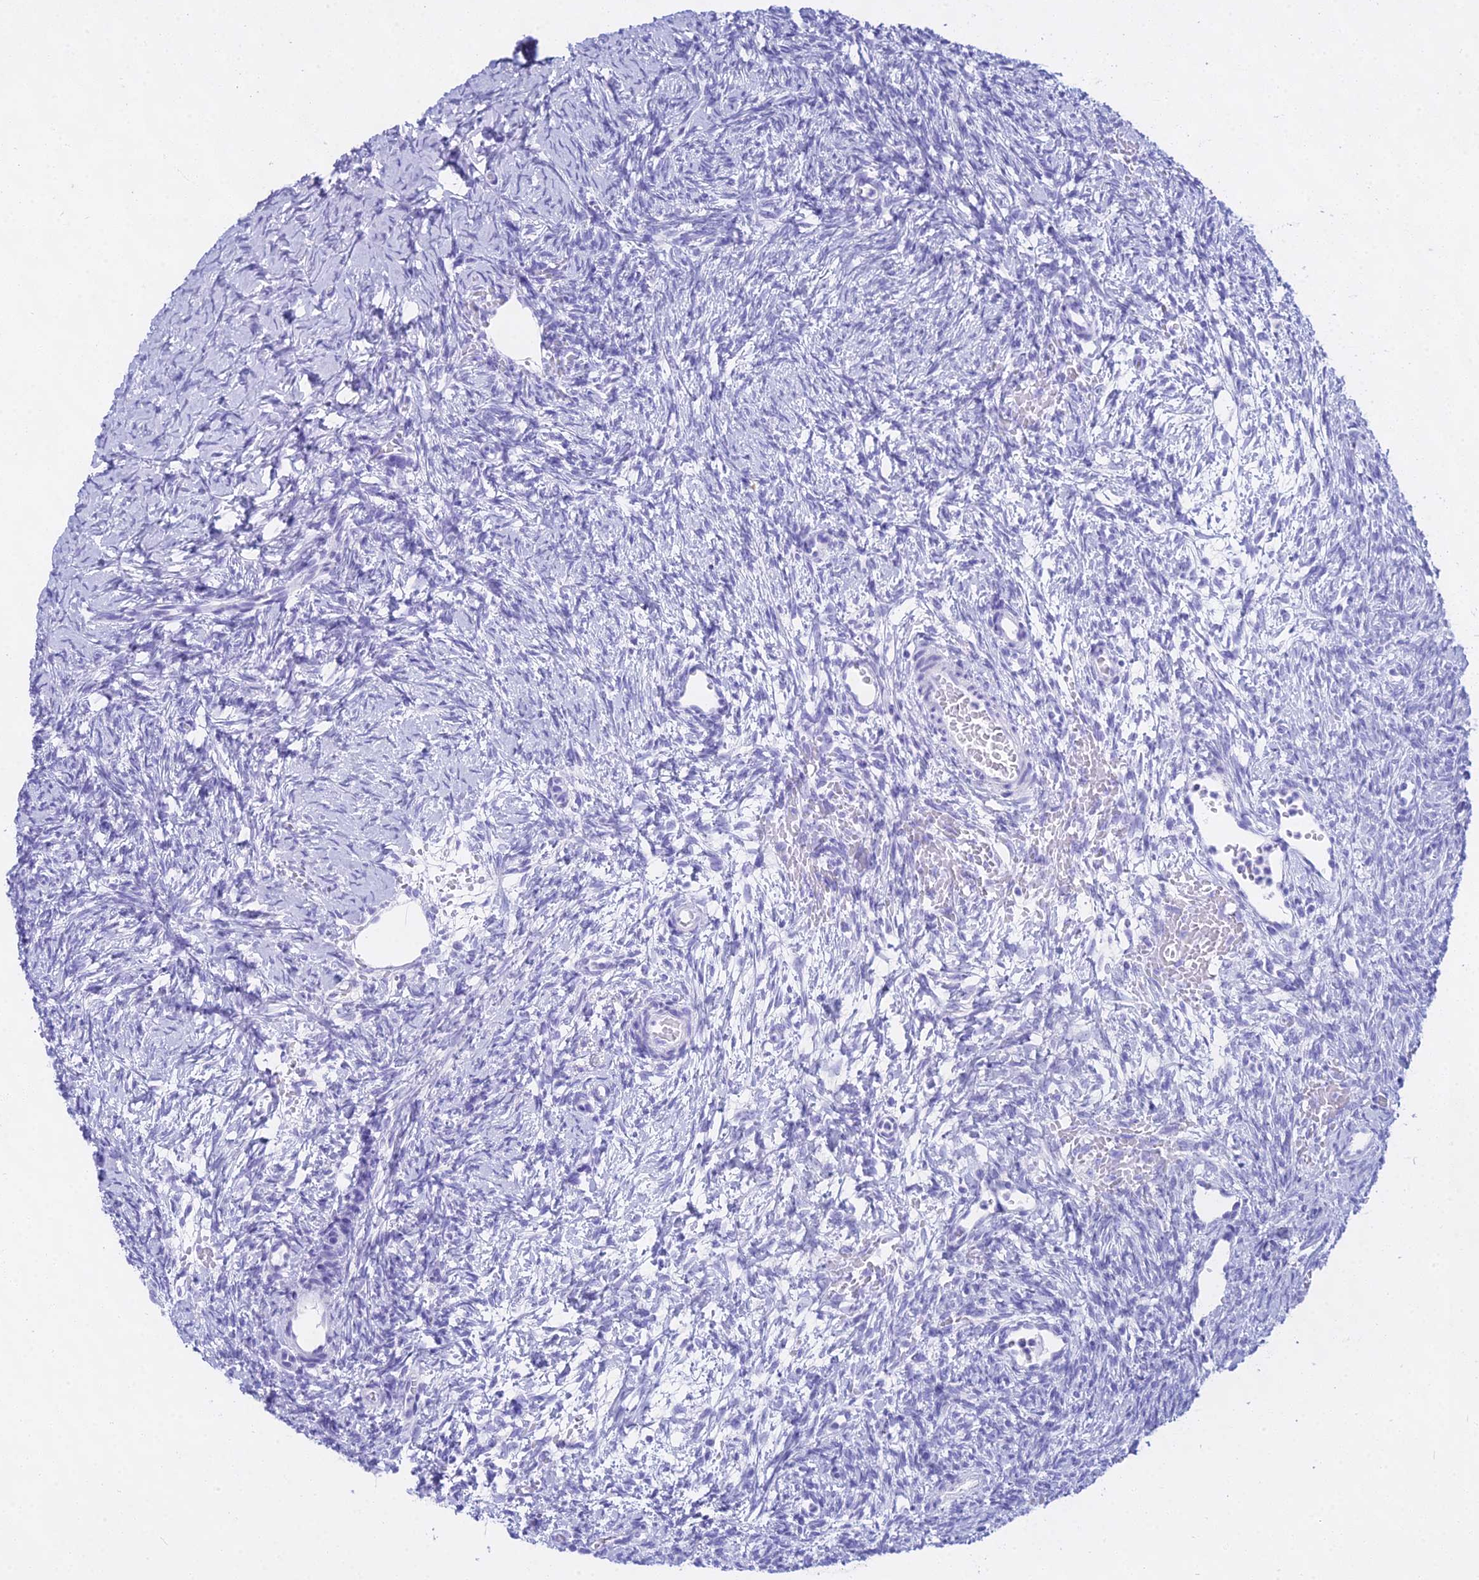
{"staining": {"intensity": "negative", "quantity": "none", "location": "none"}, "tissue": "ovary", "cell_type": "Follicle cells", "image_type": "normal", "snomed": [{"axis": "morphology", "description": "Normal tissue, NOS"}, {"axis": "topography", "description": "Ovary"}], "caption": "Immunohistochemistry of benign human ovary shows no expression in follicle cells.", "gene": "CGB1", "patient": {"sex": "female", "age": 39}}